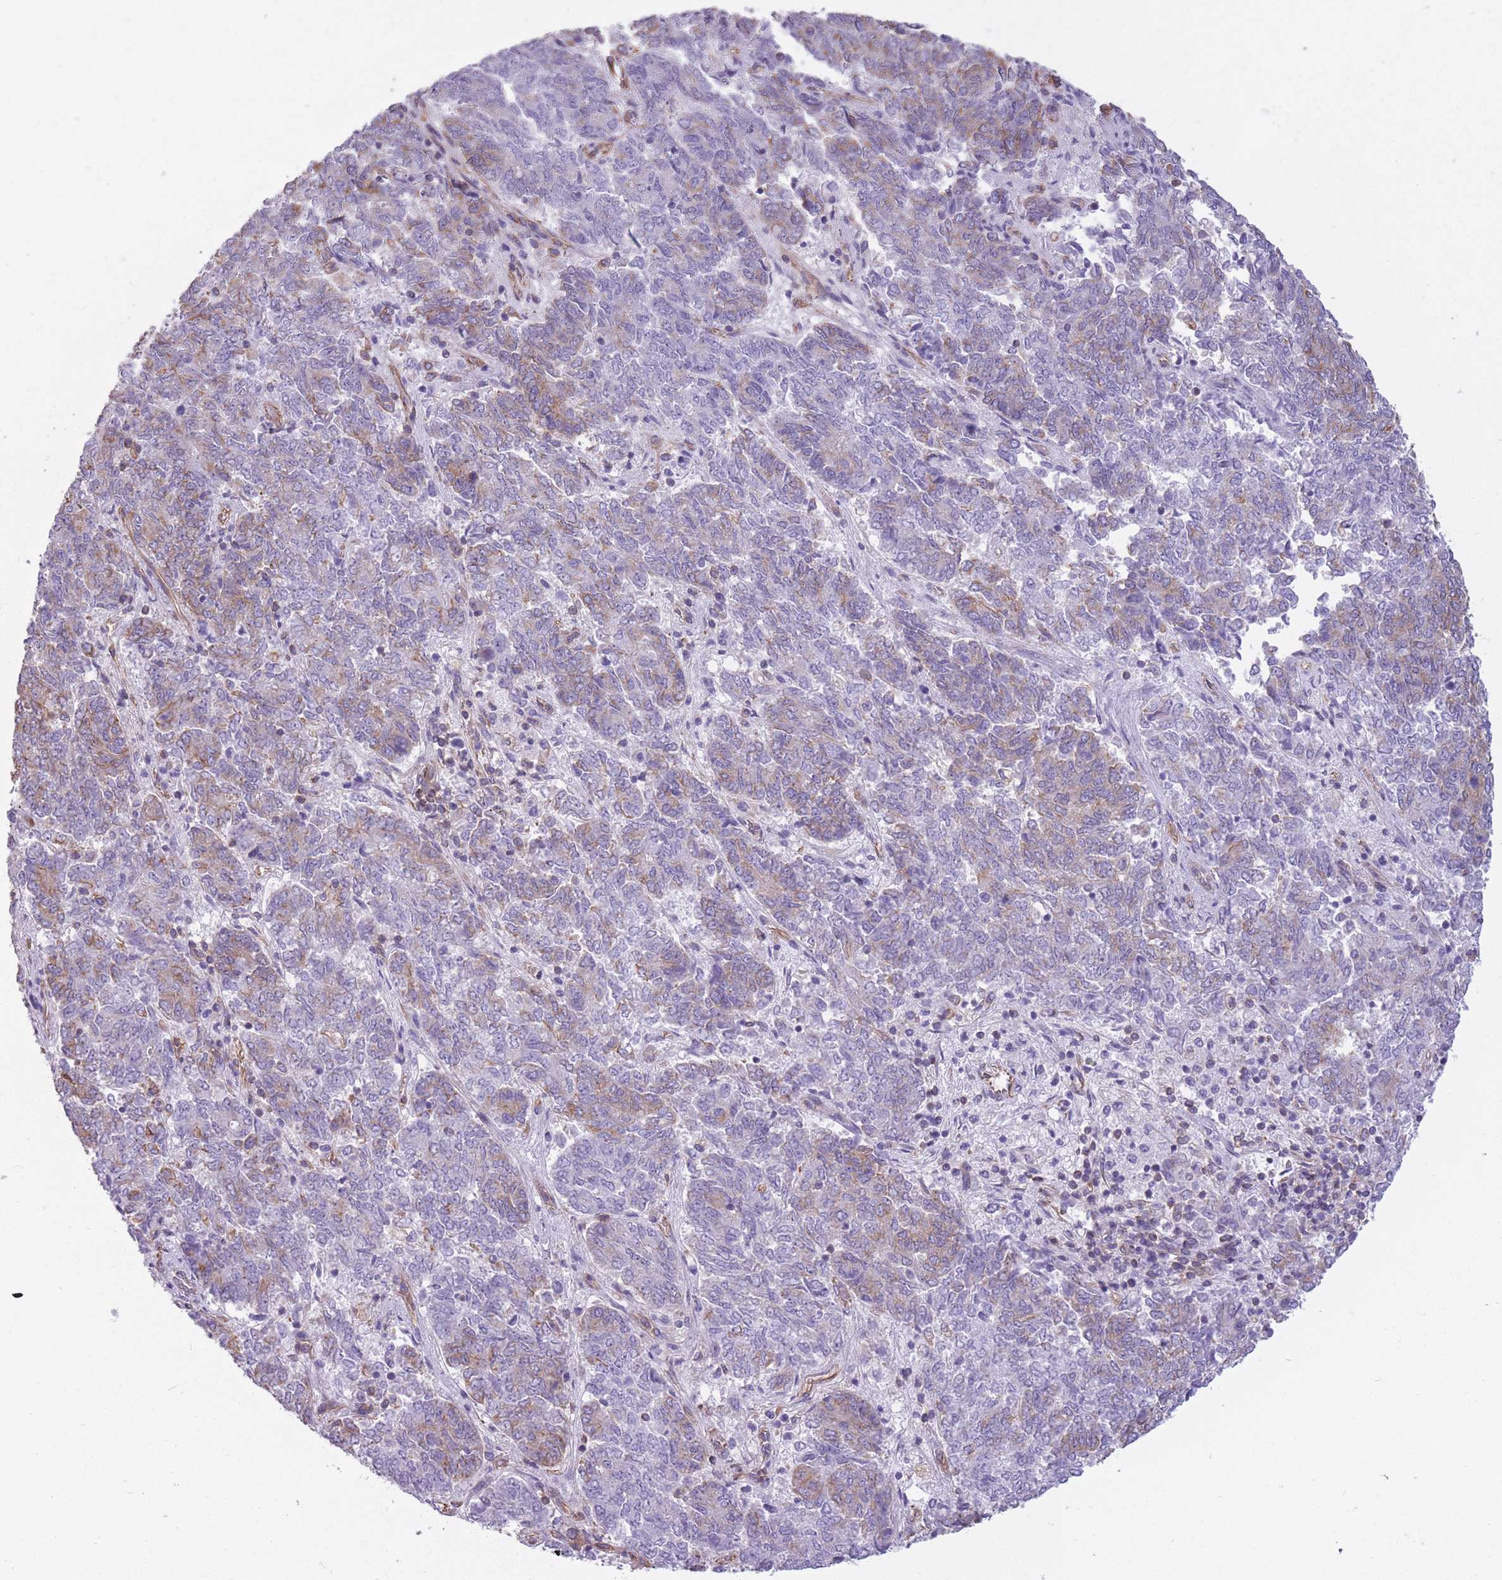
{"staining": {"intensity": "weak", "quantity": "25%-75%", "location": "cytoplasmic/membranous"}, "tissue": "endometrial cancer", "cell_type": "Tumor cells", "image_type": "cancer", "snomed": [{"axis": "morphology", "description": "Adenocarcinoma, NOS"}, {"axis": "topography", "description": "Endometrium"}], "caption": "Immunohistochemical staining of endometrial adenocarcinoma exhibits low levels of weak cytoplasmic/membranous protein staining in approximately 25%-75% of tumor cells. Nuclei are stained in blue.", "gene": "ADD1", "patient": {"sex": "female", "age": 80}}